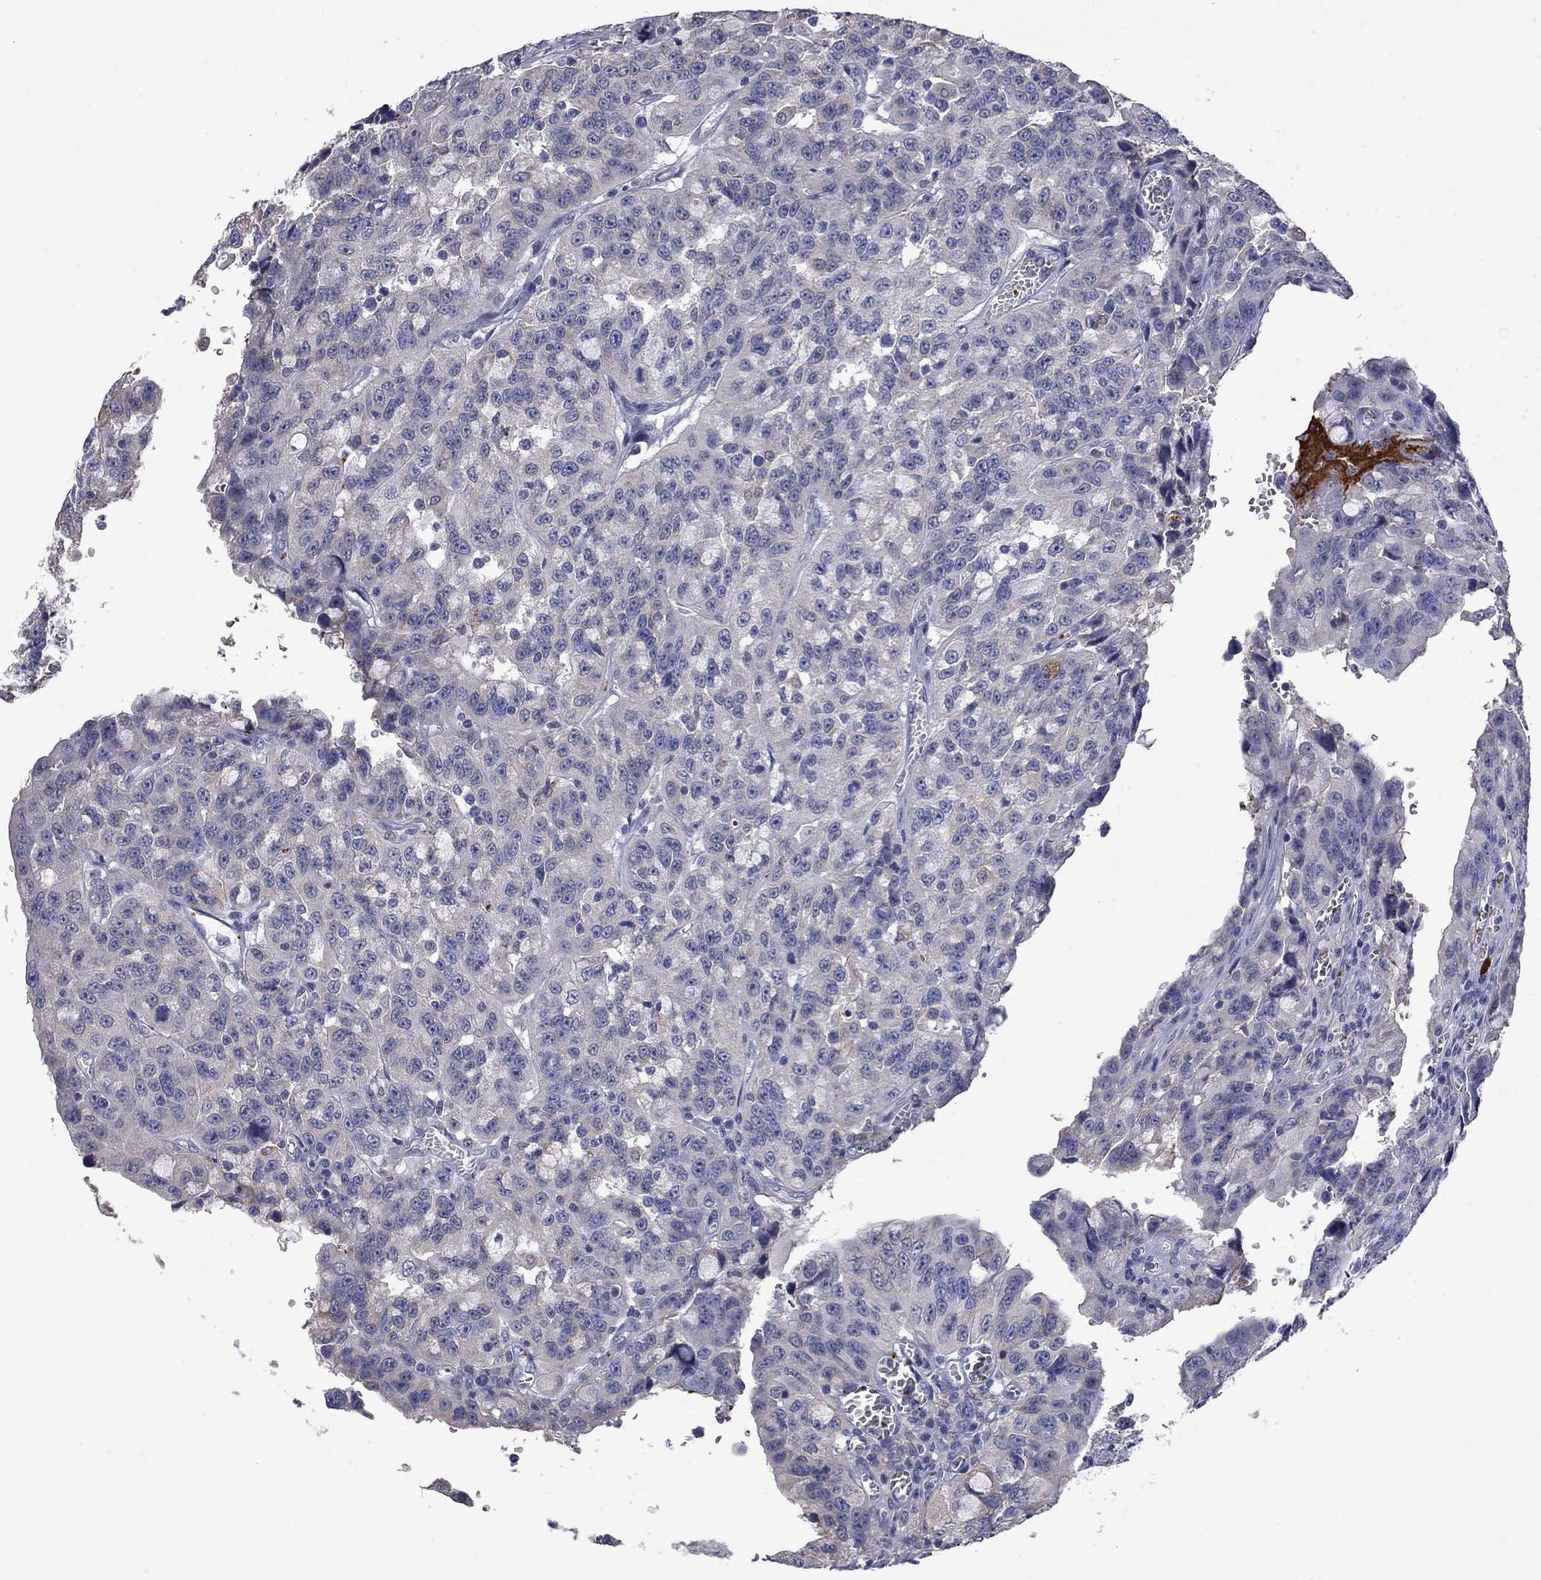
{"staining": {"intensity": "negative", "quantity": "none", "location": "none"}, "tissue": "urothelial cancer", "cell_type": "Tumor cells", "image_type": "cancer", "snomed": [{"axis": "morphology", "description": "Urothelial carcinoma, NOS"}, {"axis": "morphology", "description": "Urothelial carcinoma, High grade"}, {"axis": "topography", "description": "Urinary bladder"}], "caption": "There is no significant staining in tumor cells of urothelial cancer. The staining was performed using DAB to visualize the protein expression in brown, while the nuclei were stained in blue with hematoxylin (Magnification: 20x).", "gene": "PLEK", "patient": {"sex": "female", "age": 73}}